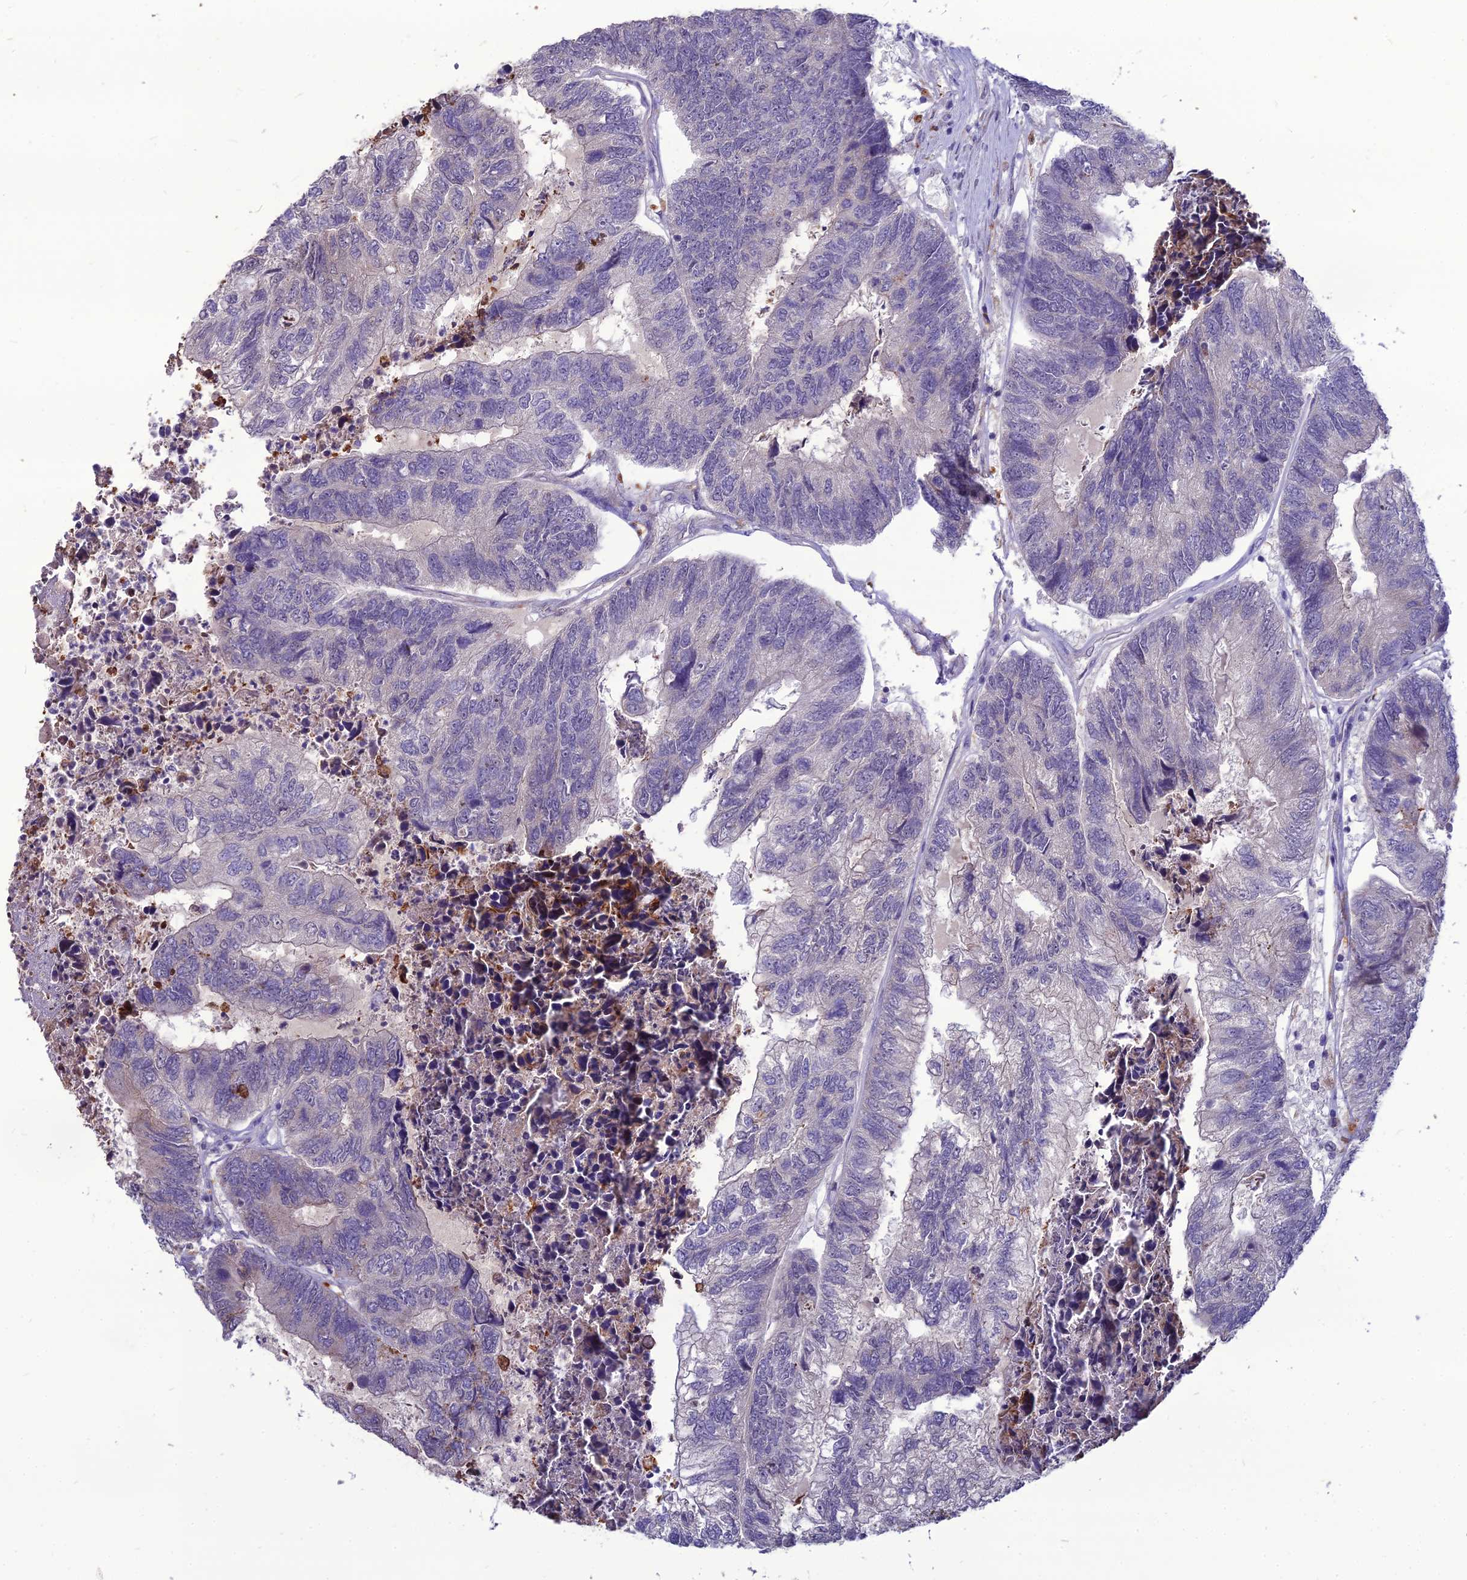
{"staining": {"intensity": "weak", "quantity": "<25%", "location": "cytoplasmic/membranous"}, "tissue": "colorectal cancer", "cell_type": "Tumor cells", "image_type": "cancer", "snomed": [{"axis": "morphology", "description": "Adenocarcinoma, NOS"}, {"axis": "topography", "description": "Colon"}], "caption": "The immunohistochemistry micrograph has no significant expression in tumor cells of colorectal cancer (adenocarcinoma) tissue.", "gene": "PCED1B", "patient": {"sex": "female", "age": 67}}